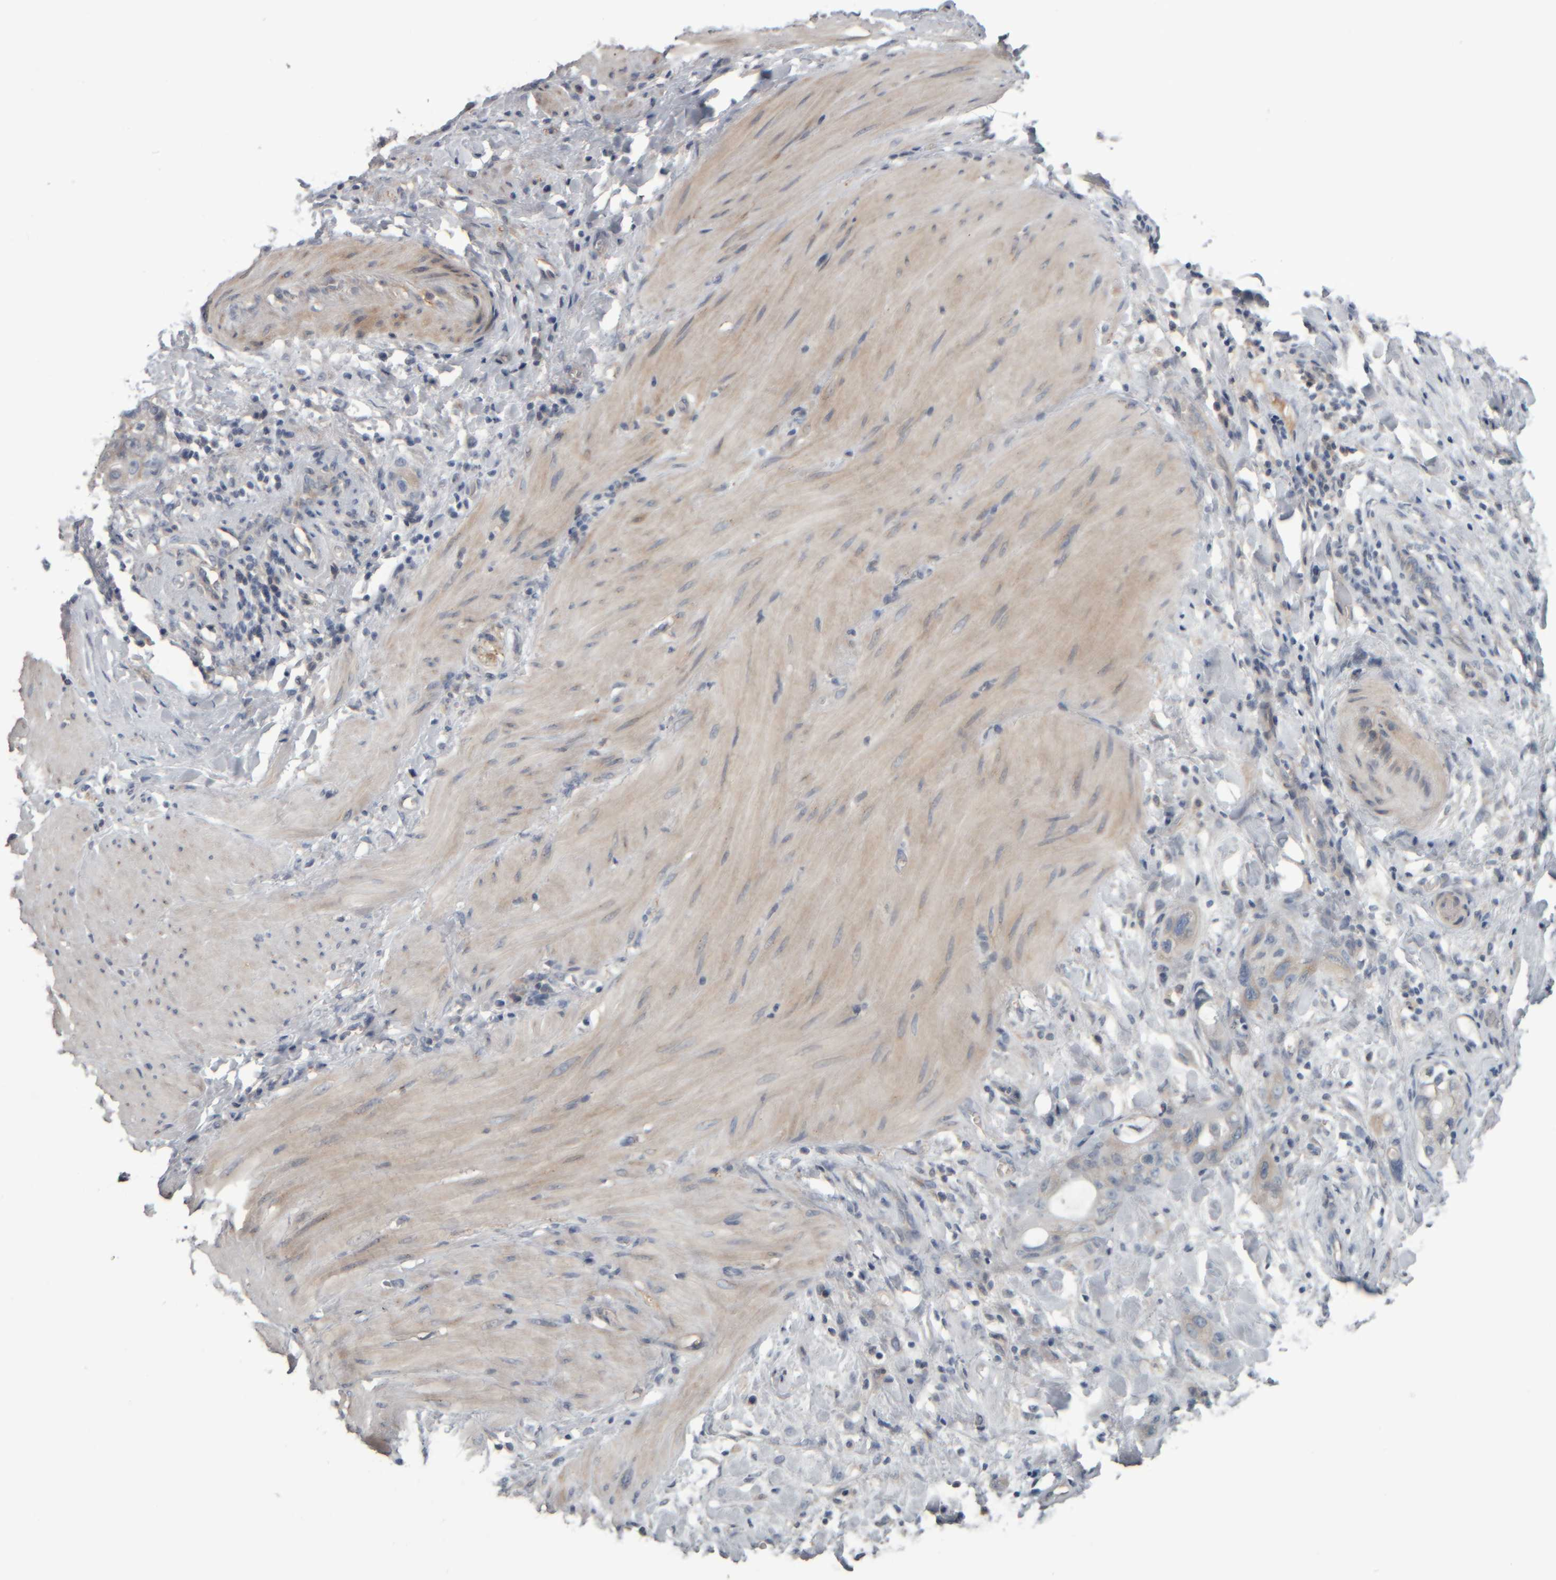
{"staining": {"intensity": "weak", "quantity": "<25%", "location": "cytoplasmic/membranous"}, "tissue": "stomach cancer", "cell_type": "Tumor cells", "image_type": "cancer", "snomed": [{"axis": "morphology", "description": "Adenocarcinoma, NOS"}, {"axis": "topography", "description": "Stomach"}, {"axis": "topography", "description": "Stomach, lower"}], "caption": "DAB (3,3'-diaminobenzidine) immunohistochemical staining of human stomach adenocarcinoma exhibits no significant staining in tumor cells. (DAB IHC visualized using brightfield microscopy, high magnification).", "gene": "CAVIN4", "patient": {"sex": "female", "age": 48}}